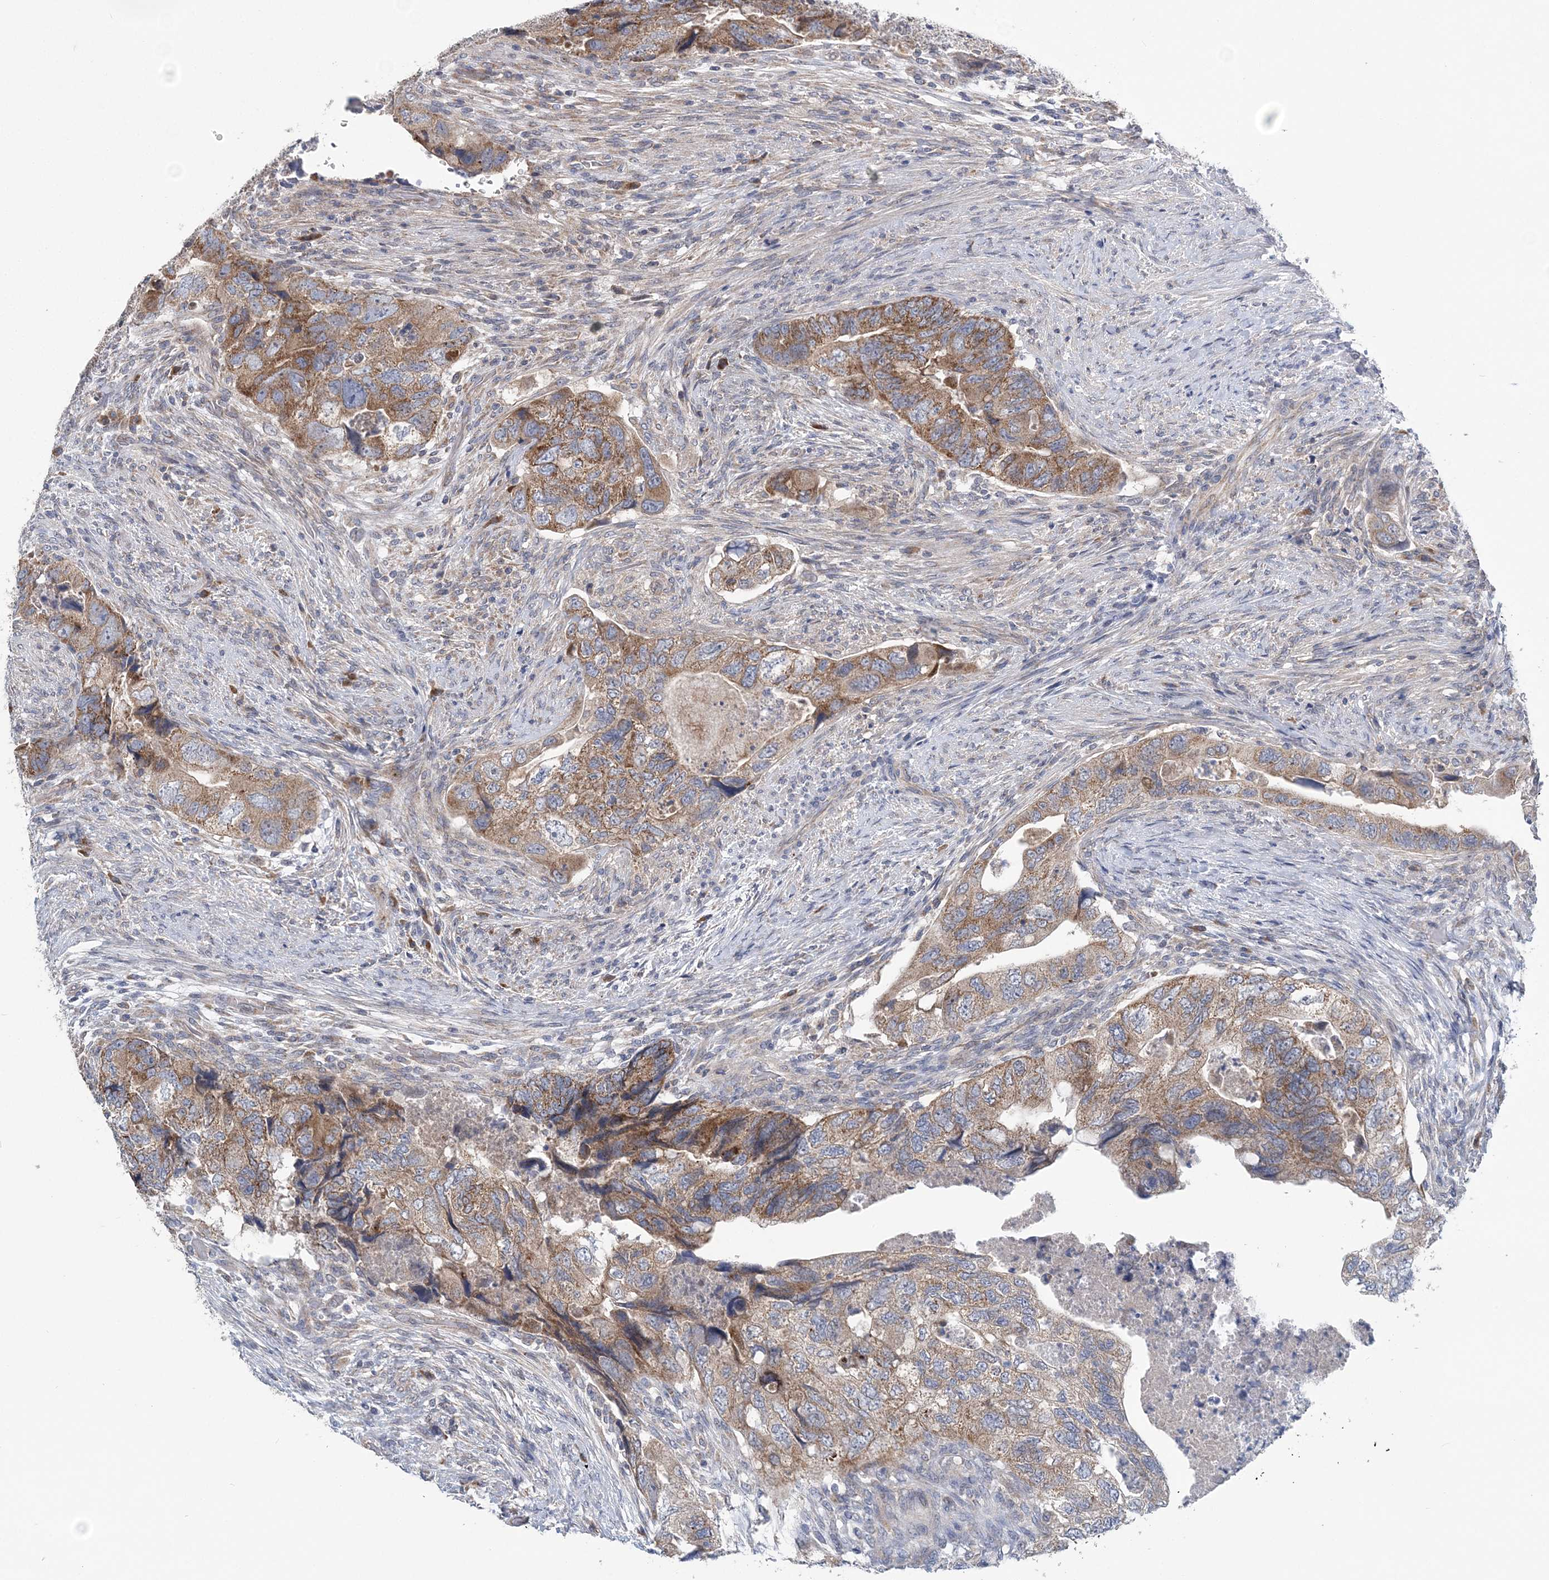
{"staining": {"intensity": "moderate", "quantity": "25%-75%", "location": "cytoplasmic/membranous"}, "tissue": "colorectal cancer", "cell_type": "Tumor cells", "image_type": "cancer", "snomed": [{"axis": "morphology", "description": "Adenocarcinoma, NOS"}, {"axis": "topography", "description": "Rectum"}], "caption": "Immunohistochemical staining of human colorectal adenocarcinoma exhibits moderate cytoplasmic/membranous protein positivity in approximately 25%-75% of tumor cells. (IHC, brightfield microscopy, high magnification).", "gene": "COPE", "patient": {"sex": "male", "age": 63}}